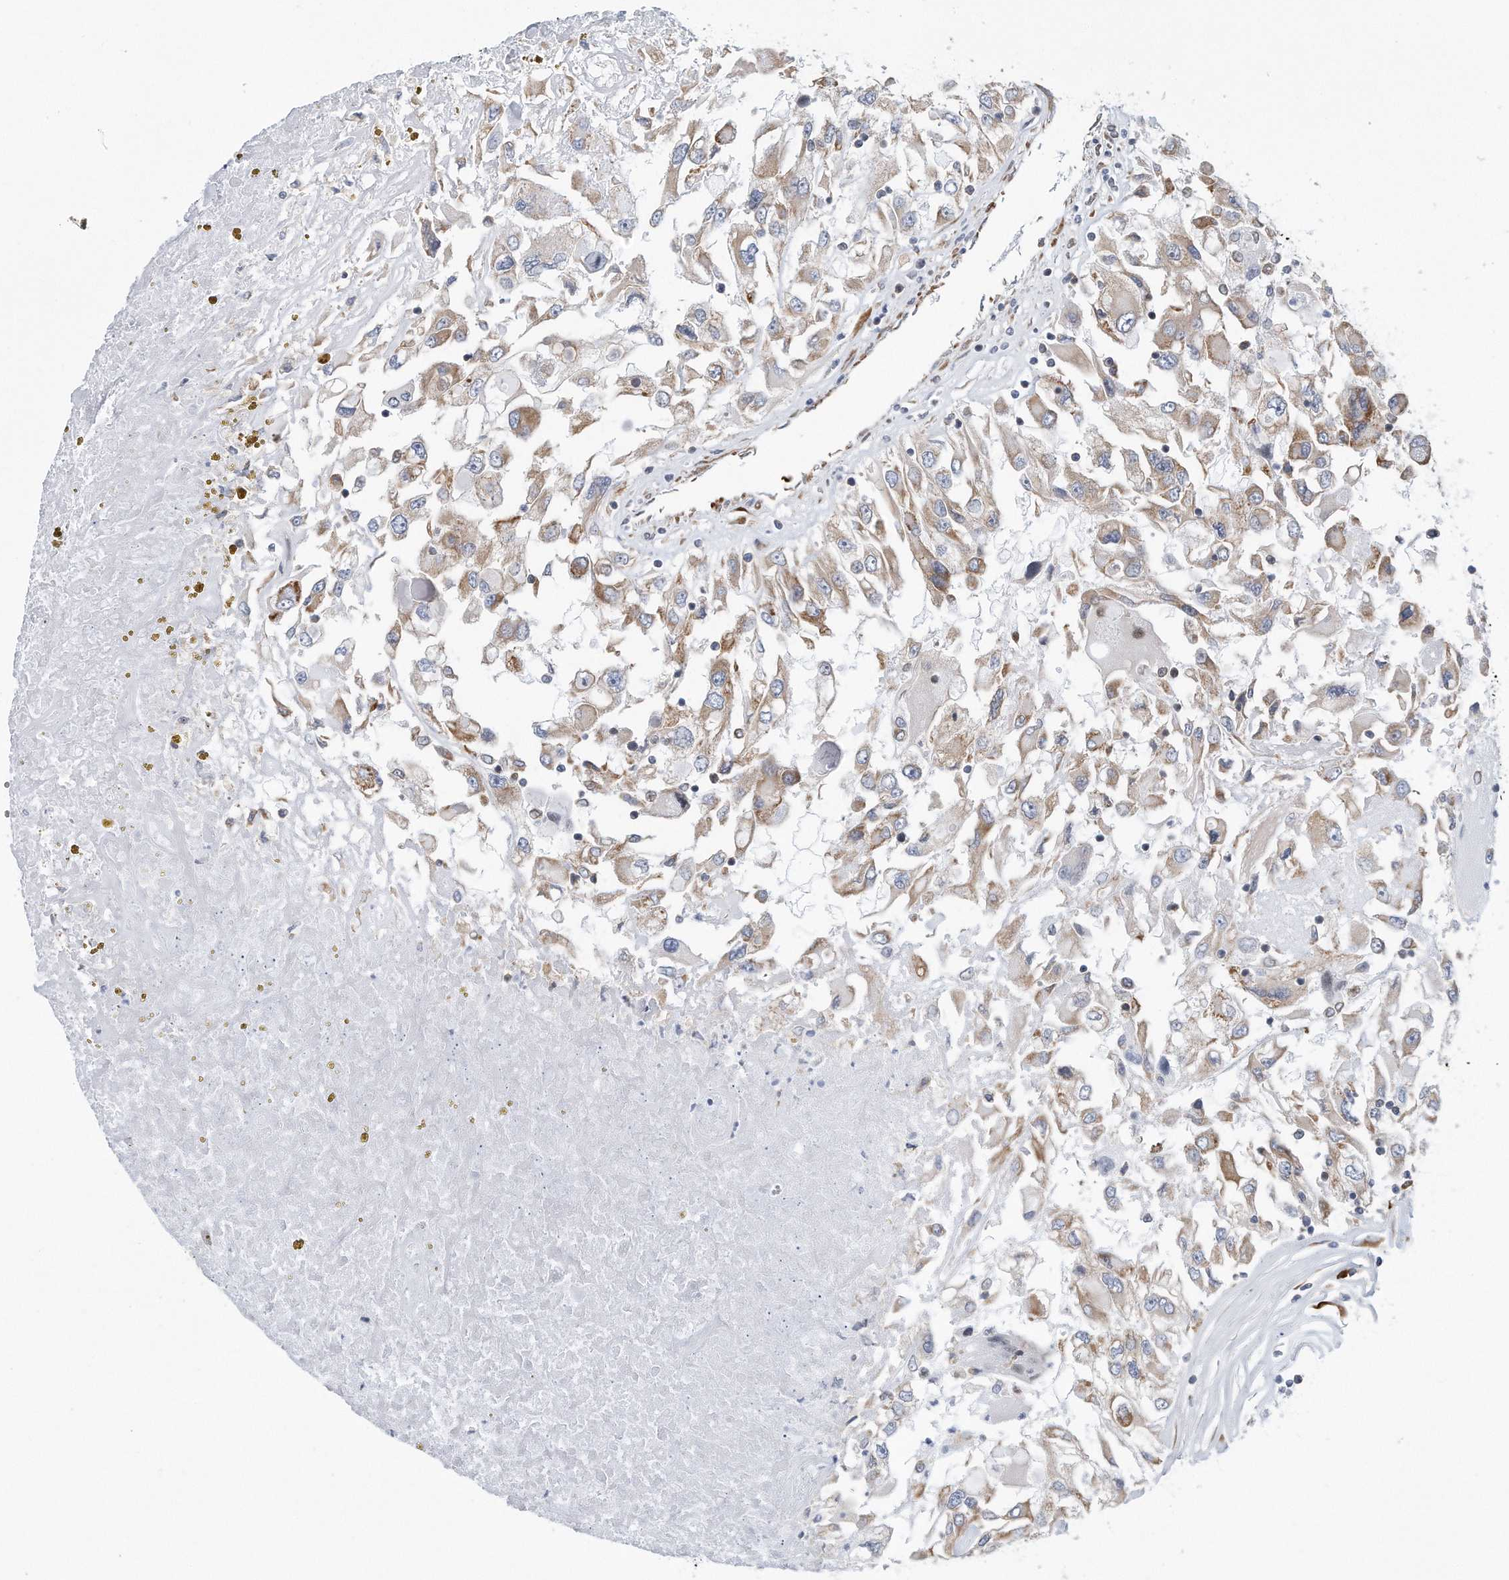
{"staining": {"intensity": "weak", "quantity": ">75%", "location": "cytoplasmic/membranous"}, "tissue": "renal cancer", "cell_type": "Tumor cells", "image_type": "cancer", "snomed": [{"axis": "morphology", "description": "Adenocarcinoma, NOS"}, {"axis": "topography", "description": "Kidney"}], "caption": "Adenocarcinoma (renal) tissue demonstrates weak cytoplasmic/membranous staining in approximately >75% of tumor cells", "gene": "RPL26L1", "patient": {"sex": "female", "age": 52}}